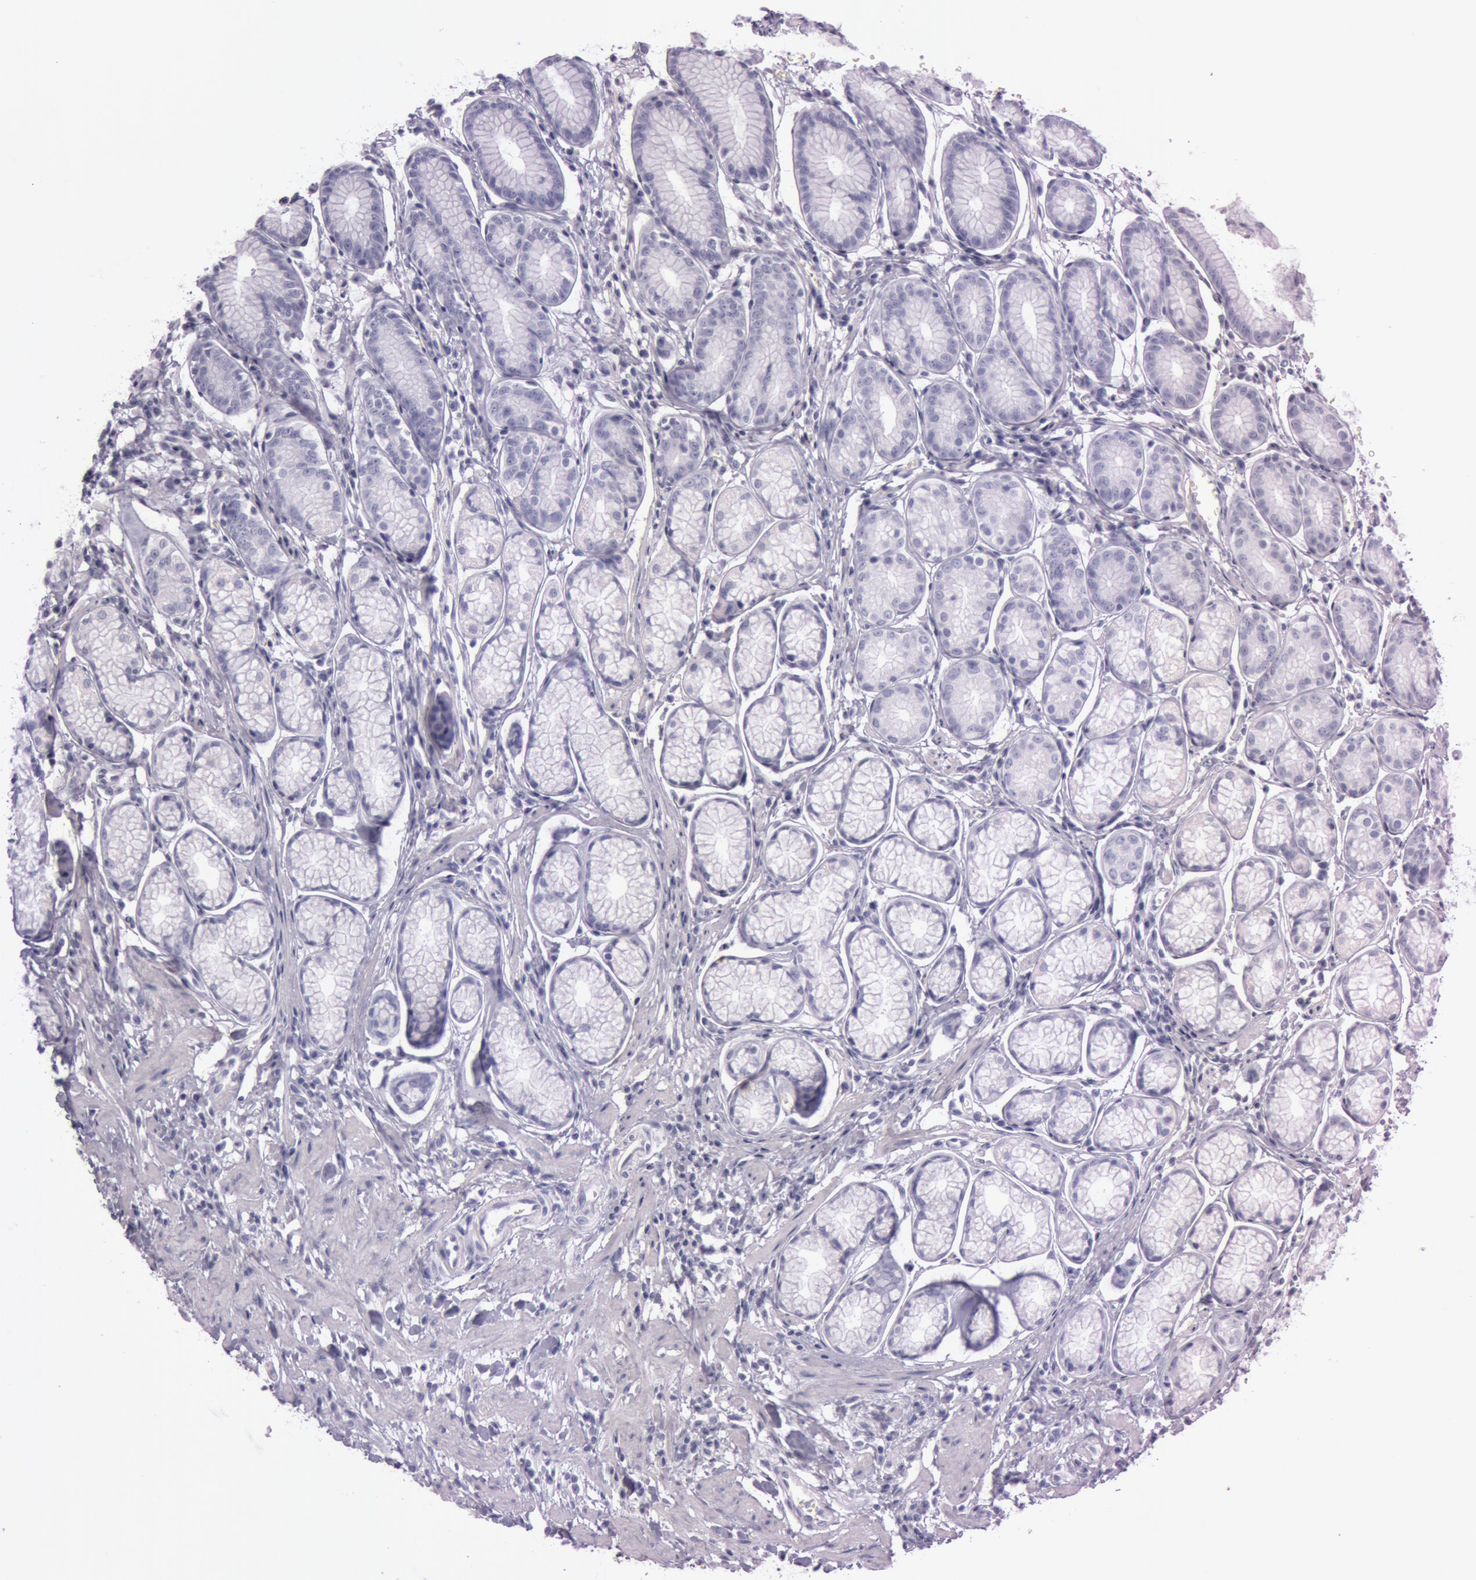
{"staining": {"intensity": "negative", "quantity": "none", "location": "none"}, "tissue": "stomach", "cell_type": "Glandular cells", "image_type": "normal", "snomed": [{"axis": "morphology", "description": "Normal tissue, NOS"}, {"axis": "topography", "description": "Stomach"}], "caption": "IHC photomicrograph of unremarkable stomach: human stomach stained with DAB exhibits no significant protein positivity in glandular cells.", "gene": "S100A7", "patient": {"sex": "male", "age": 42}}